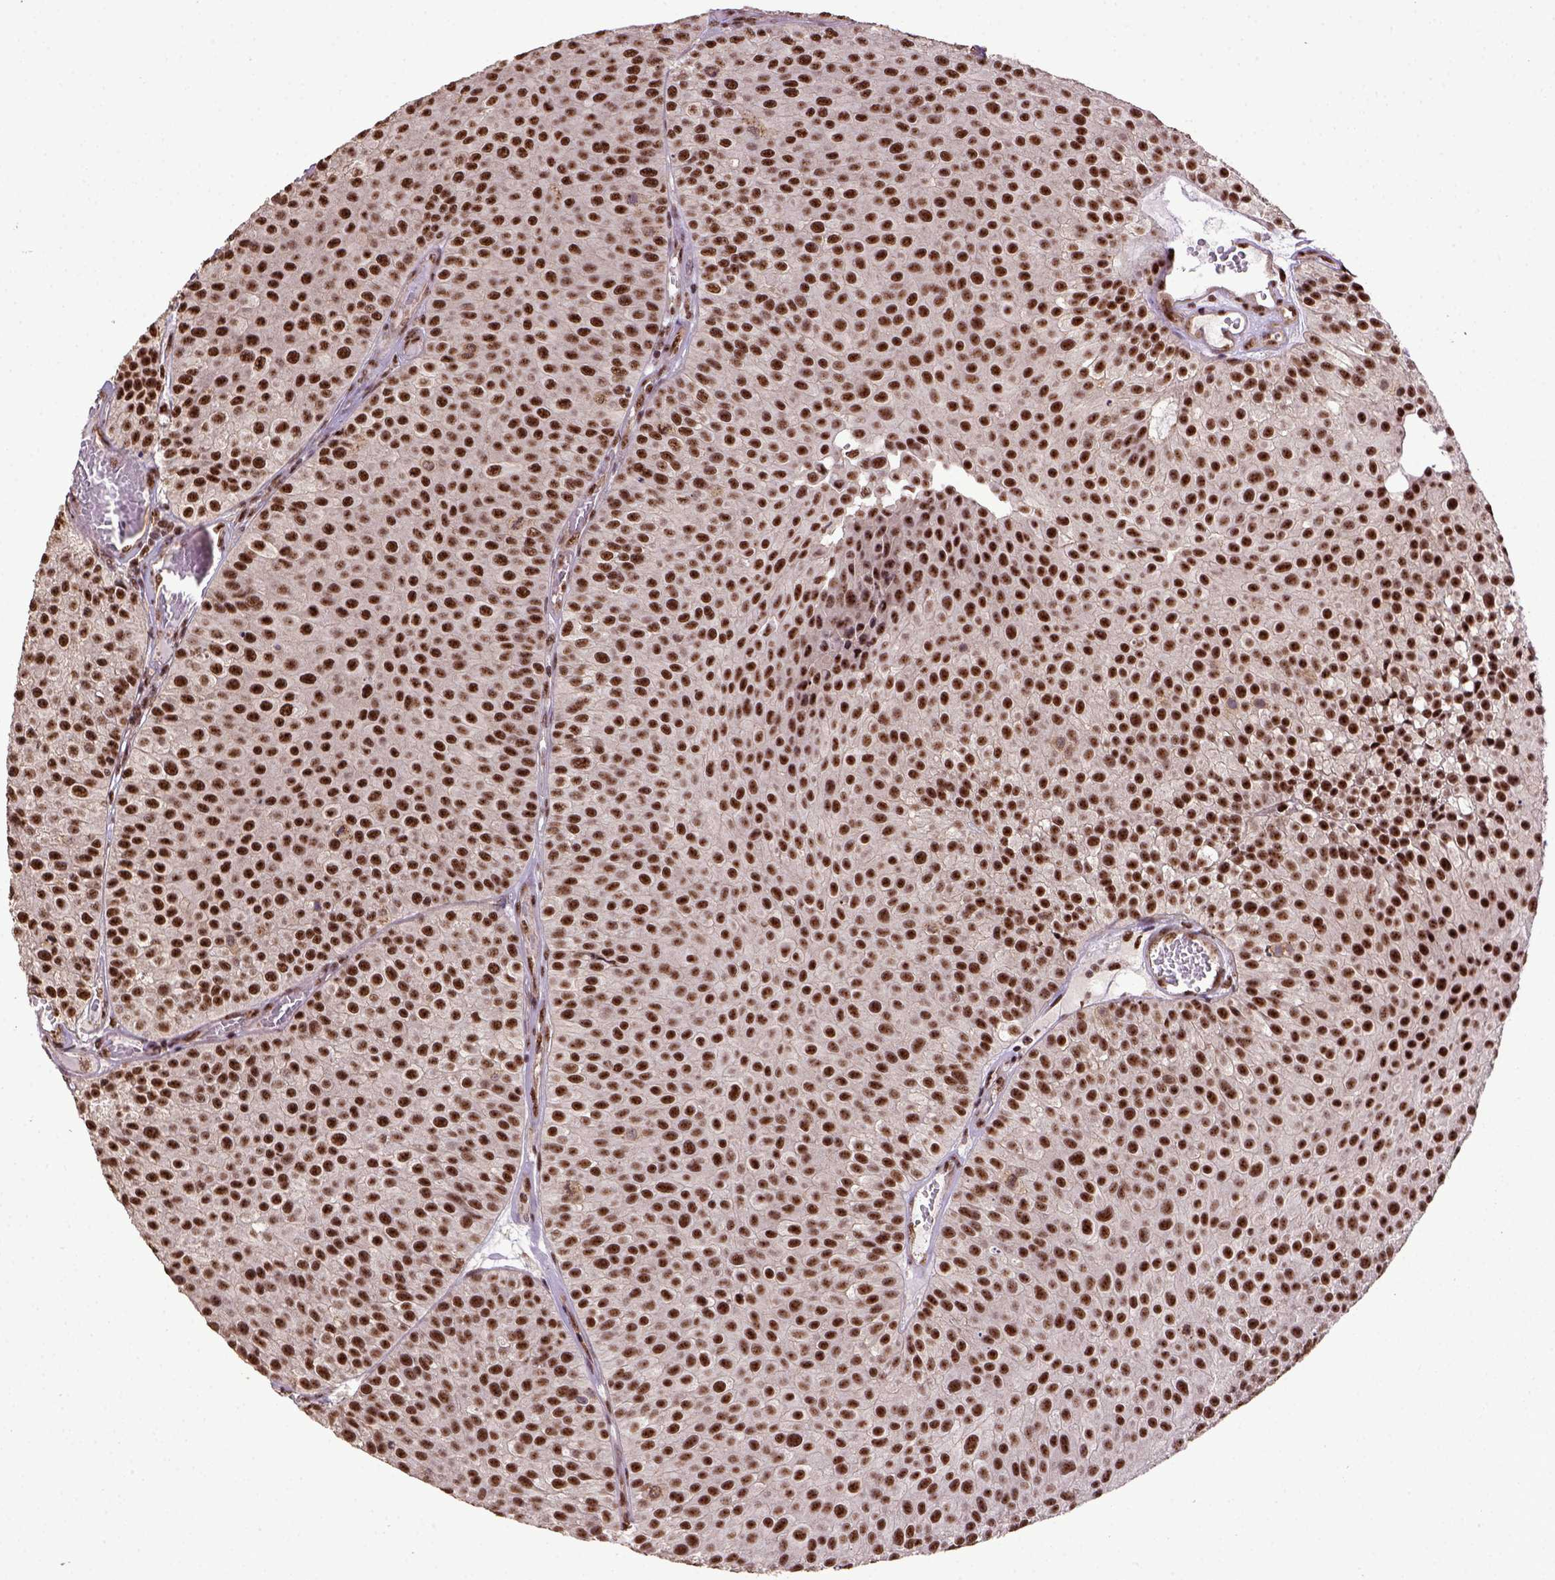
{"staining": {"intensity": "strong", "quantity": ">75%", "location": "nuclear"}, "tissue": "urothelial cancer", "cell_type": "Tumor cells", "image_type": "cancer", "snomed": [{"axis": "morphology", "description": "Urothelial carcinoma, Low grade"}, {"axis": "topography", "description": "Urinary bladder"}], "caption": "This is an image of immunohistochemistry staining of urothelial carcinoma (low-grade), which shows strong staining in the nuclear of tumor cells.", "gene": "PPIG", "patient": {"sex": "female", "age": 87}}